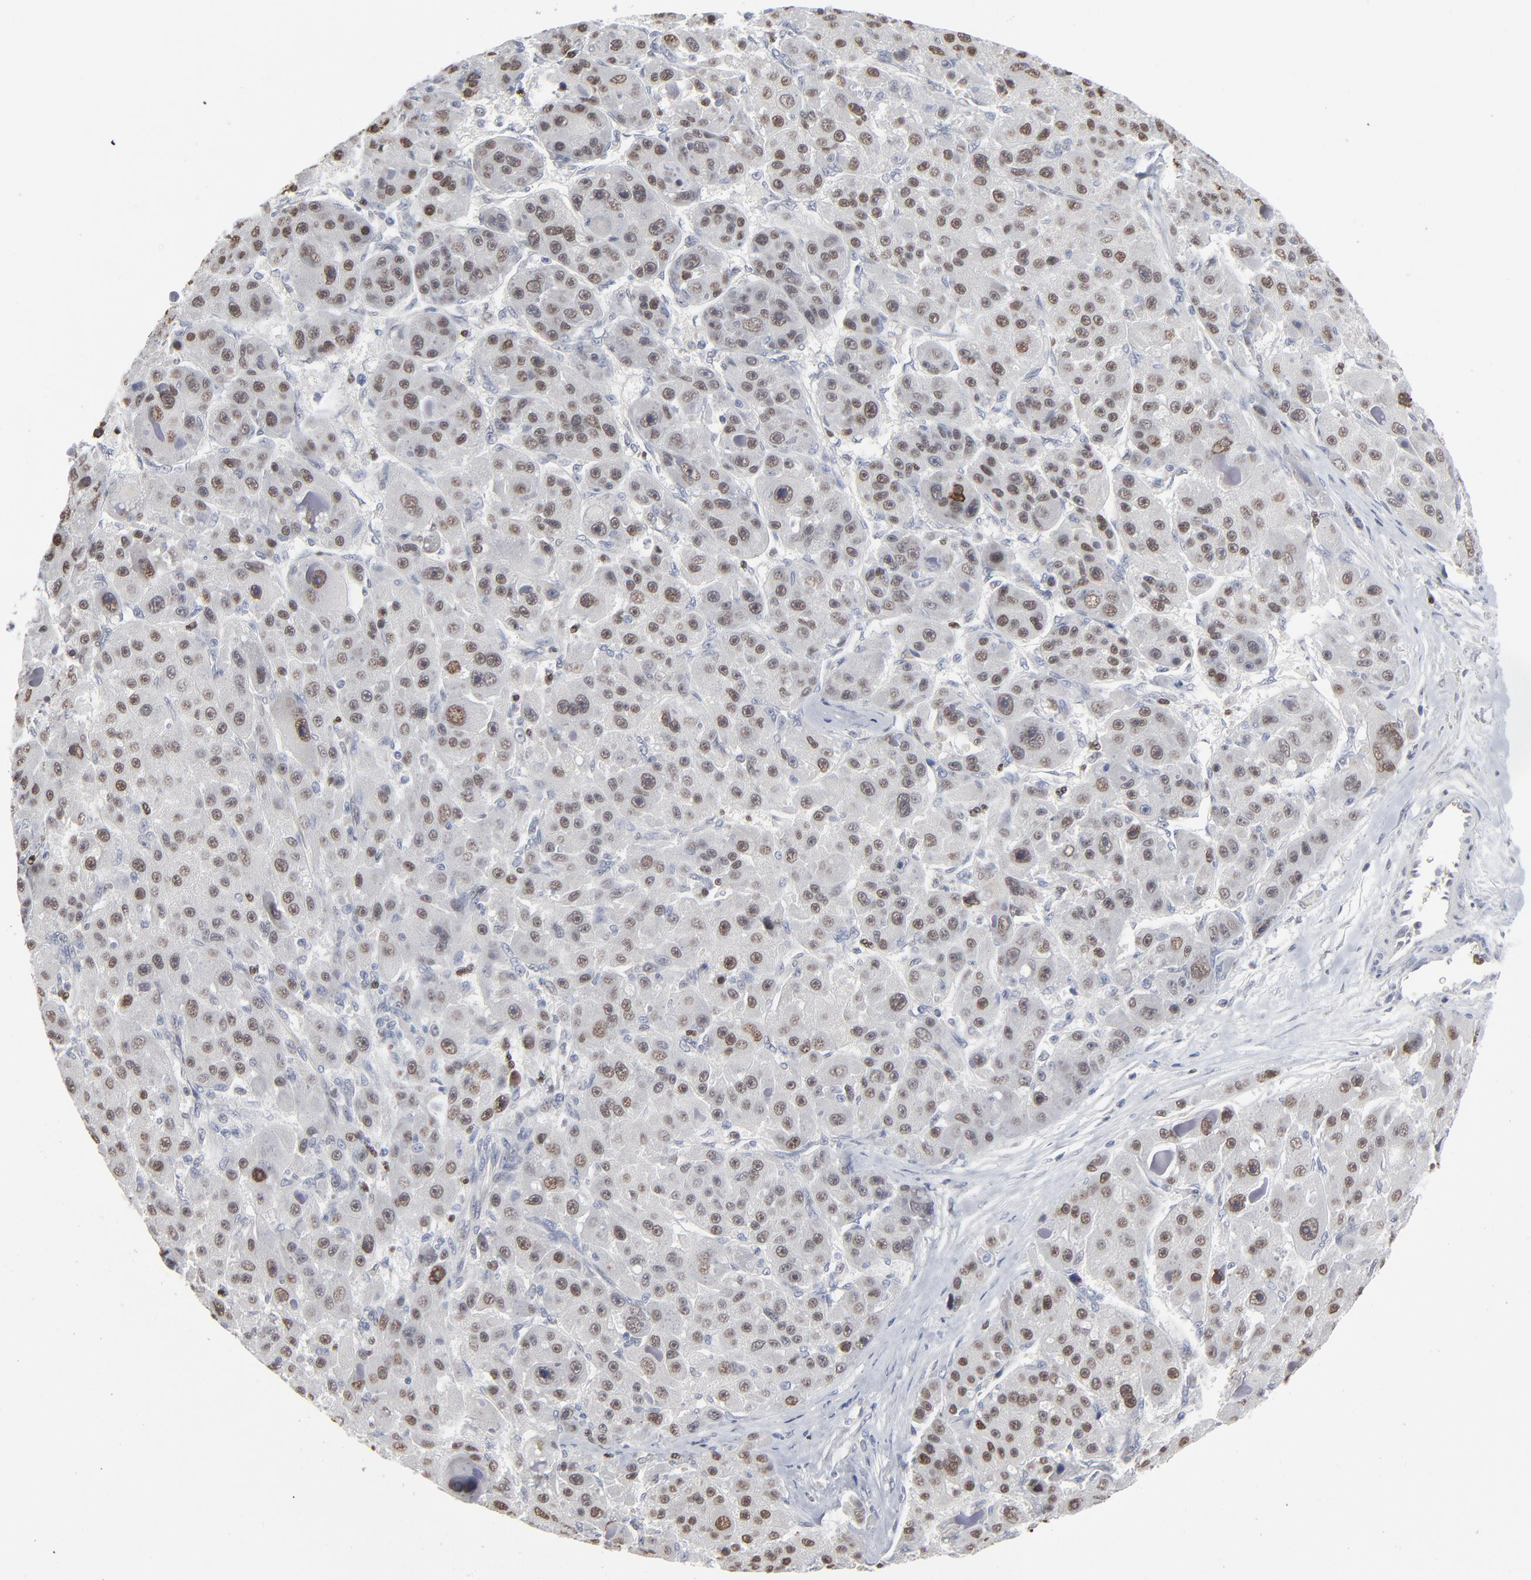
{"staining": {"intensity": "moderate", "quantity": "25%-75%", "location": "nuclear"}, "tissue": "liver cancer", "cell_type": "Tumor cells", "image_type": "cancer", "snomed": [{"axis": "morphology", "description": "Carcinoma, Hepatocellular, NOS"}, {"axis": "topography", "description": "Liver"}], "caption": "The image displays staining of liver cancer, revealing moderate nuclear protein positivity (brown color) within tumor cells. The protein of interest is shown in brown color, while the nuclei are stained blue.", "gene": "FOXN2", "patient": {"sex": "male", "age": 76}}